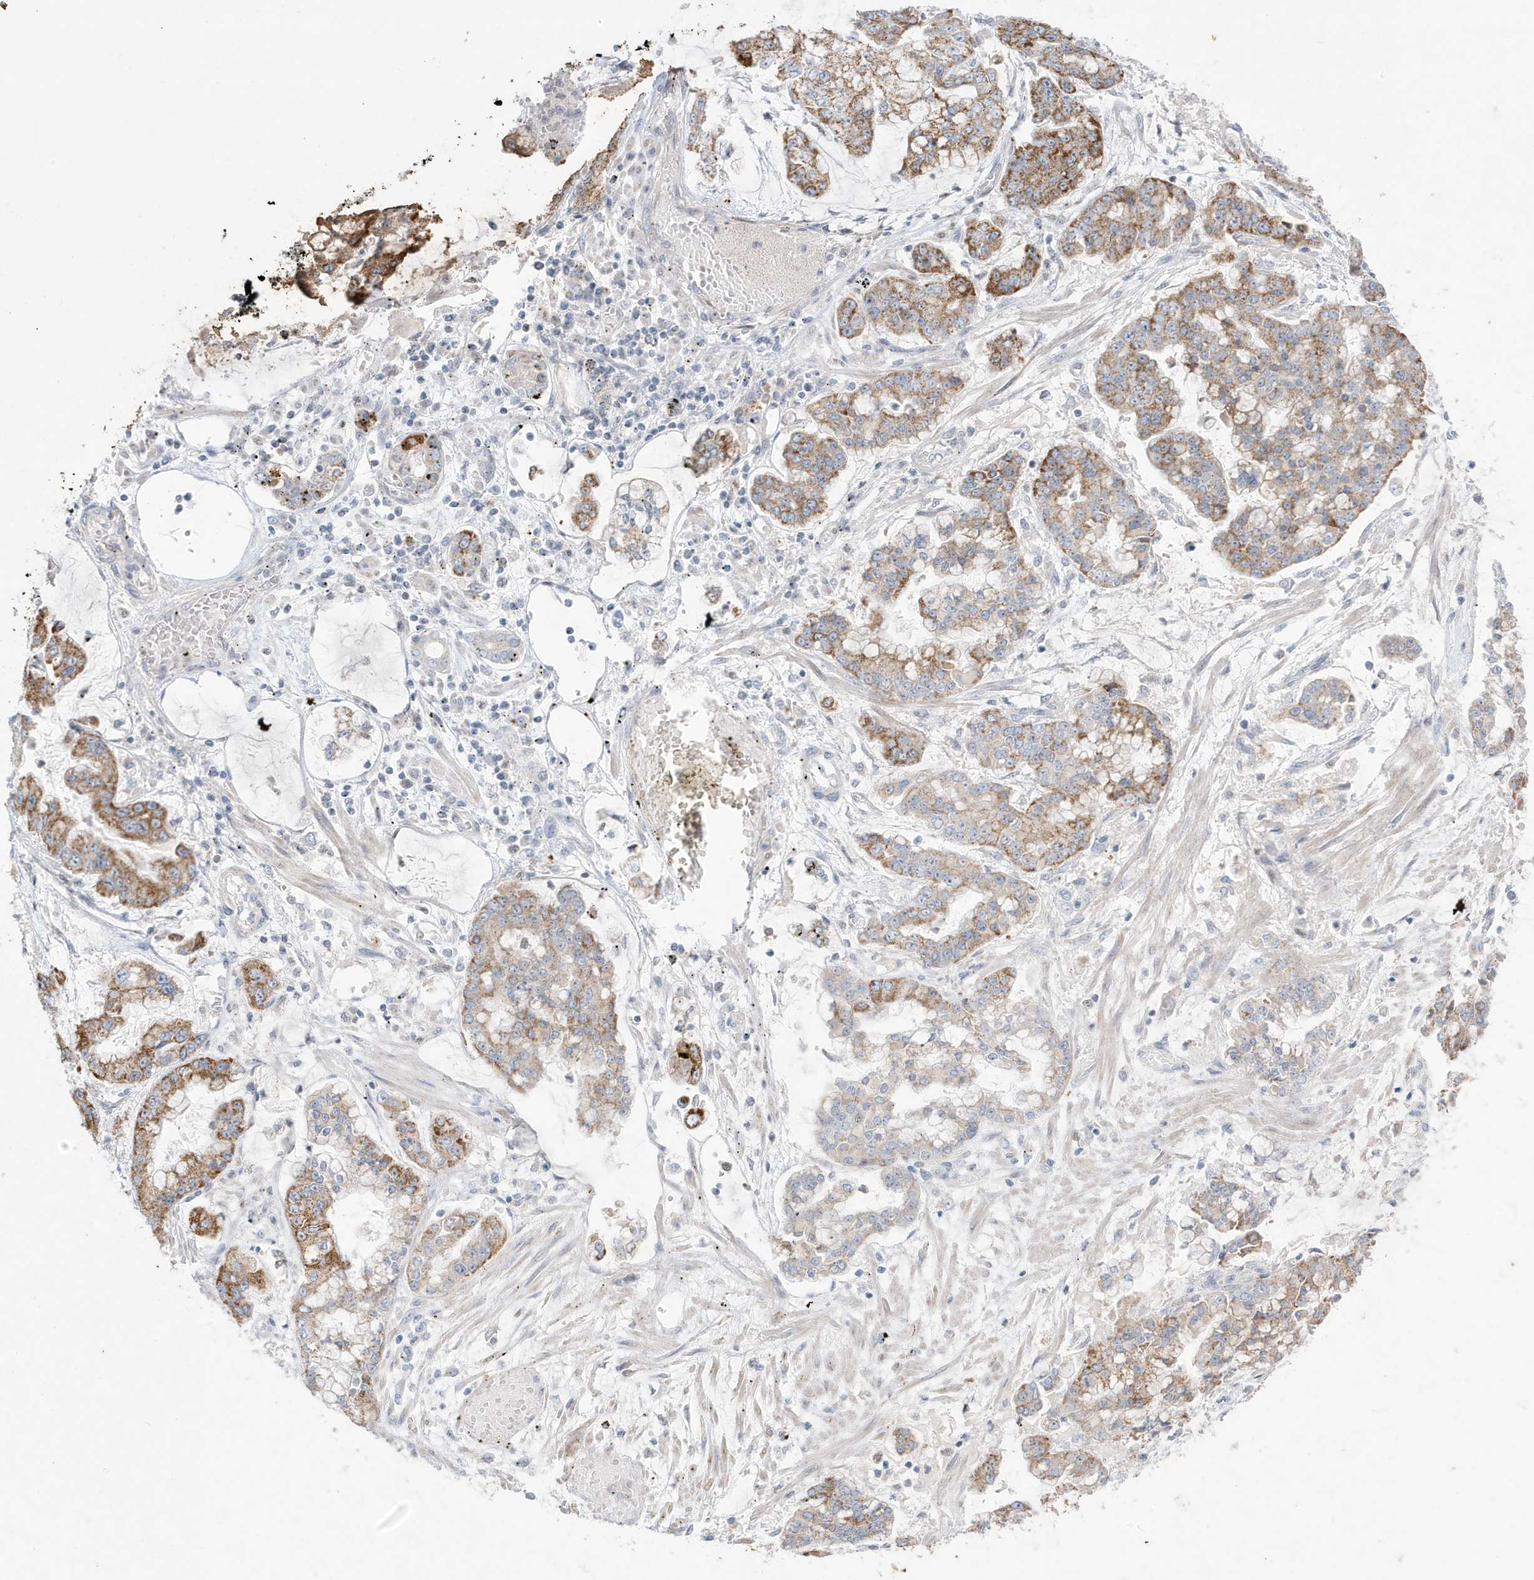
{"staining": {"intensity": "moderate", "quantity": ">75%", "location": "cytoplasmic/membranous"}, "tissue": "stomach cancer", "cell_type": "Tumor cells", "image_type": "cancer", "snomed": [{"axis": "morphology", "description": "Normal tissue, NOS"}, {"axis": "morphology", "description": "Adenocarcinoma, NOS"}, {"axis": "topography", "description": "Stomach, upper"}, {"axis": "topography", "description": "Stomach"}], "caption": "This is an image of immunohistochemistry (IHC) staining of stomach cancer, which shows moderate expression in the cytoplasmic/membranous of tumor cells.", "gene": "FNDC1", "patient": {"sex": "male", "age": 76}}